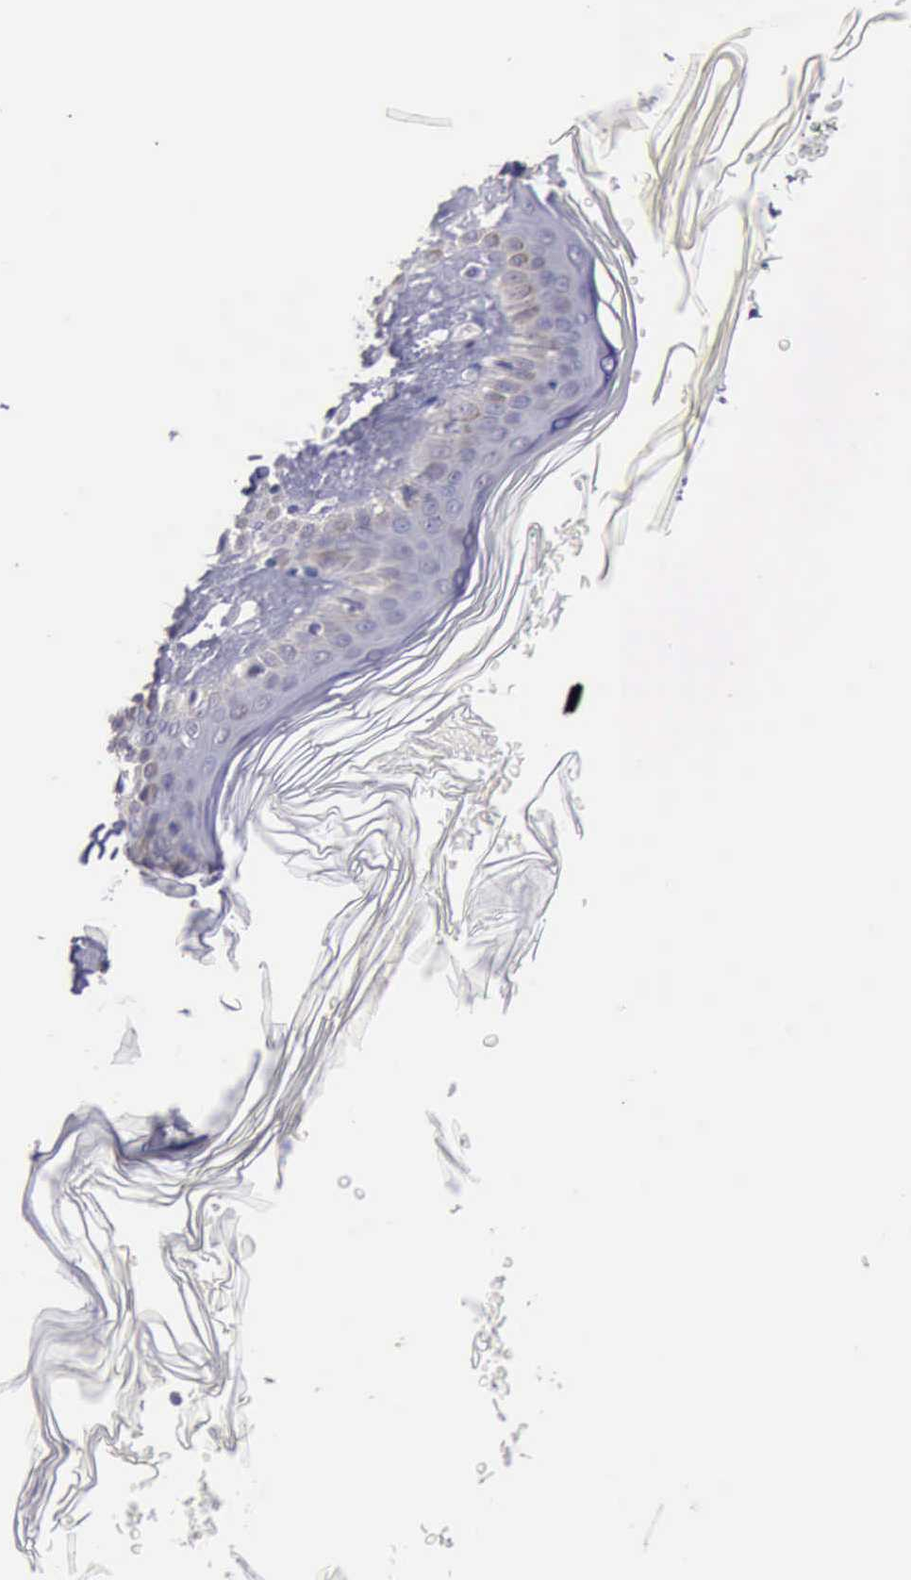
{"staining": {"intensity": "negative", "quantity": "none", "location": "none"}, "tissue": "melanoma", "cell_type": "Tumor cells", "image_type": "cancer", "snomed": [{"axis": "morphology", "description": "Malignant melanoma, NOS"}, {"axis": "topography", "description": "Skin"}], "caption": "Immunohistochemical staining of malignant melanoma exhibits no significant staining in tumor cells.", "gene": "KCND1", "patient": {"sex": "male", "age": 45}}